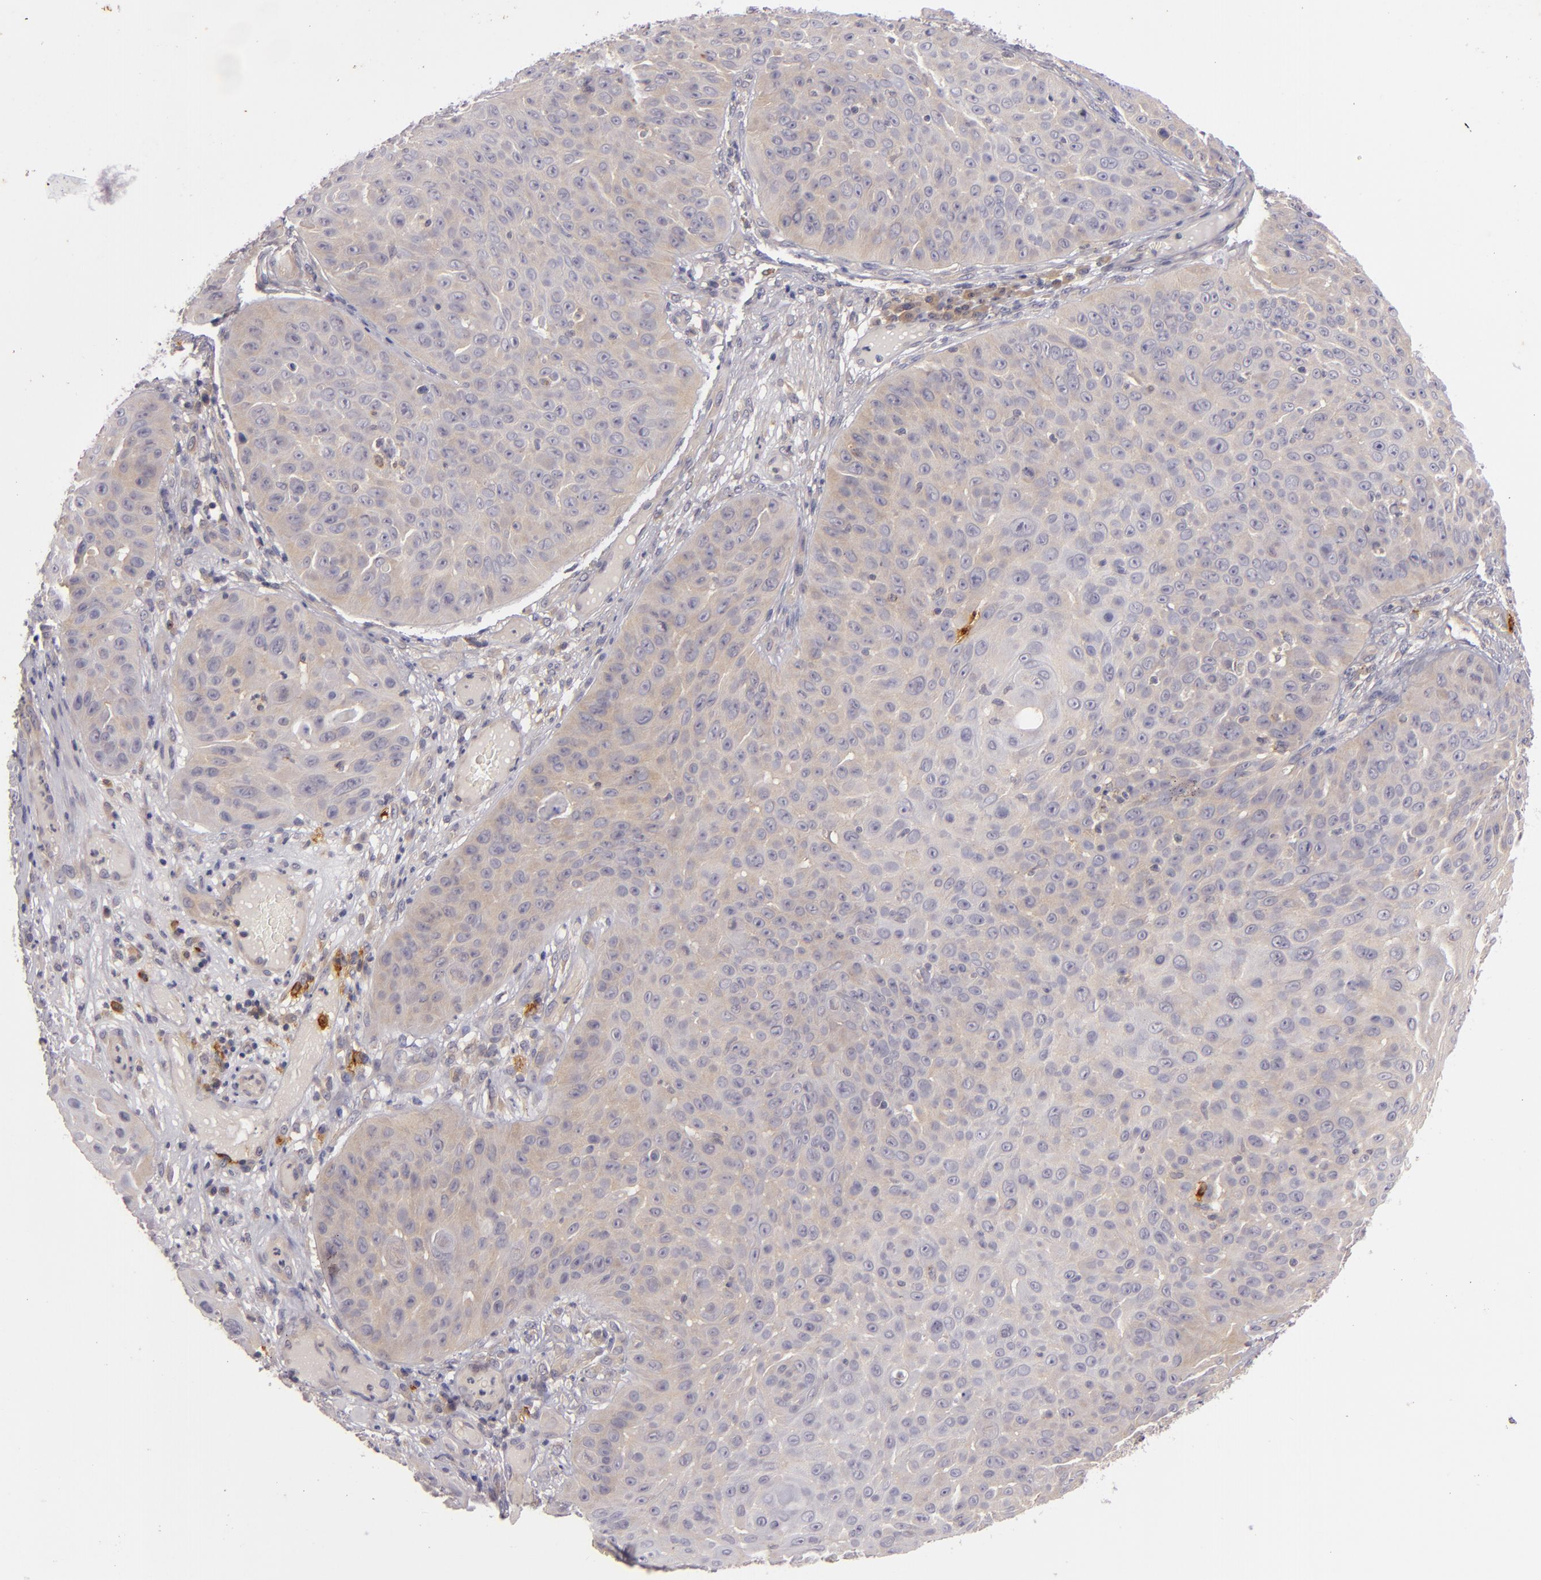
{"staining": {"intensity": "weak", "quantity": ">75%", "location": "cytoplasmic/membranous"}, "tissue": "skin cancer", "cell_type": "Tumor cells", "image_type": "cancer", "snomed": [{"axis": "morphology", "description": "Squamous cell carcinoma, NOS"}, {"axis": "topography", "description": "Skin"}], "caption": "Skin cancer stained for a protein (brown) displays weak cytoplasmic/membranous positive expression in approximately >75% of tumor cells.", "gene": "CD83", "patient": {"sex": "male", "age": 82}}